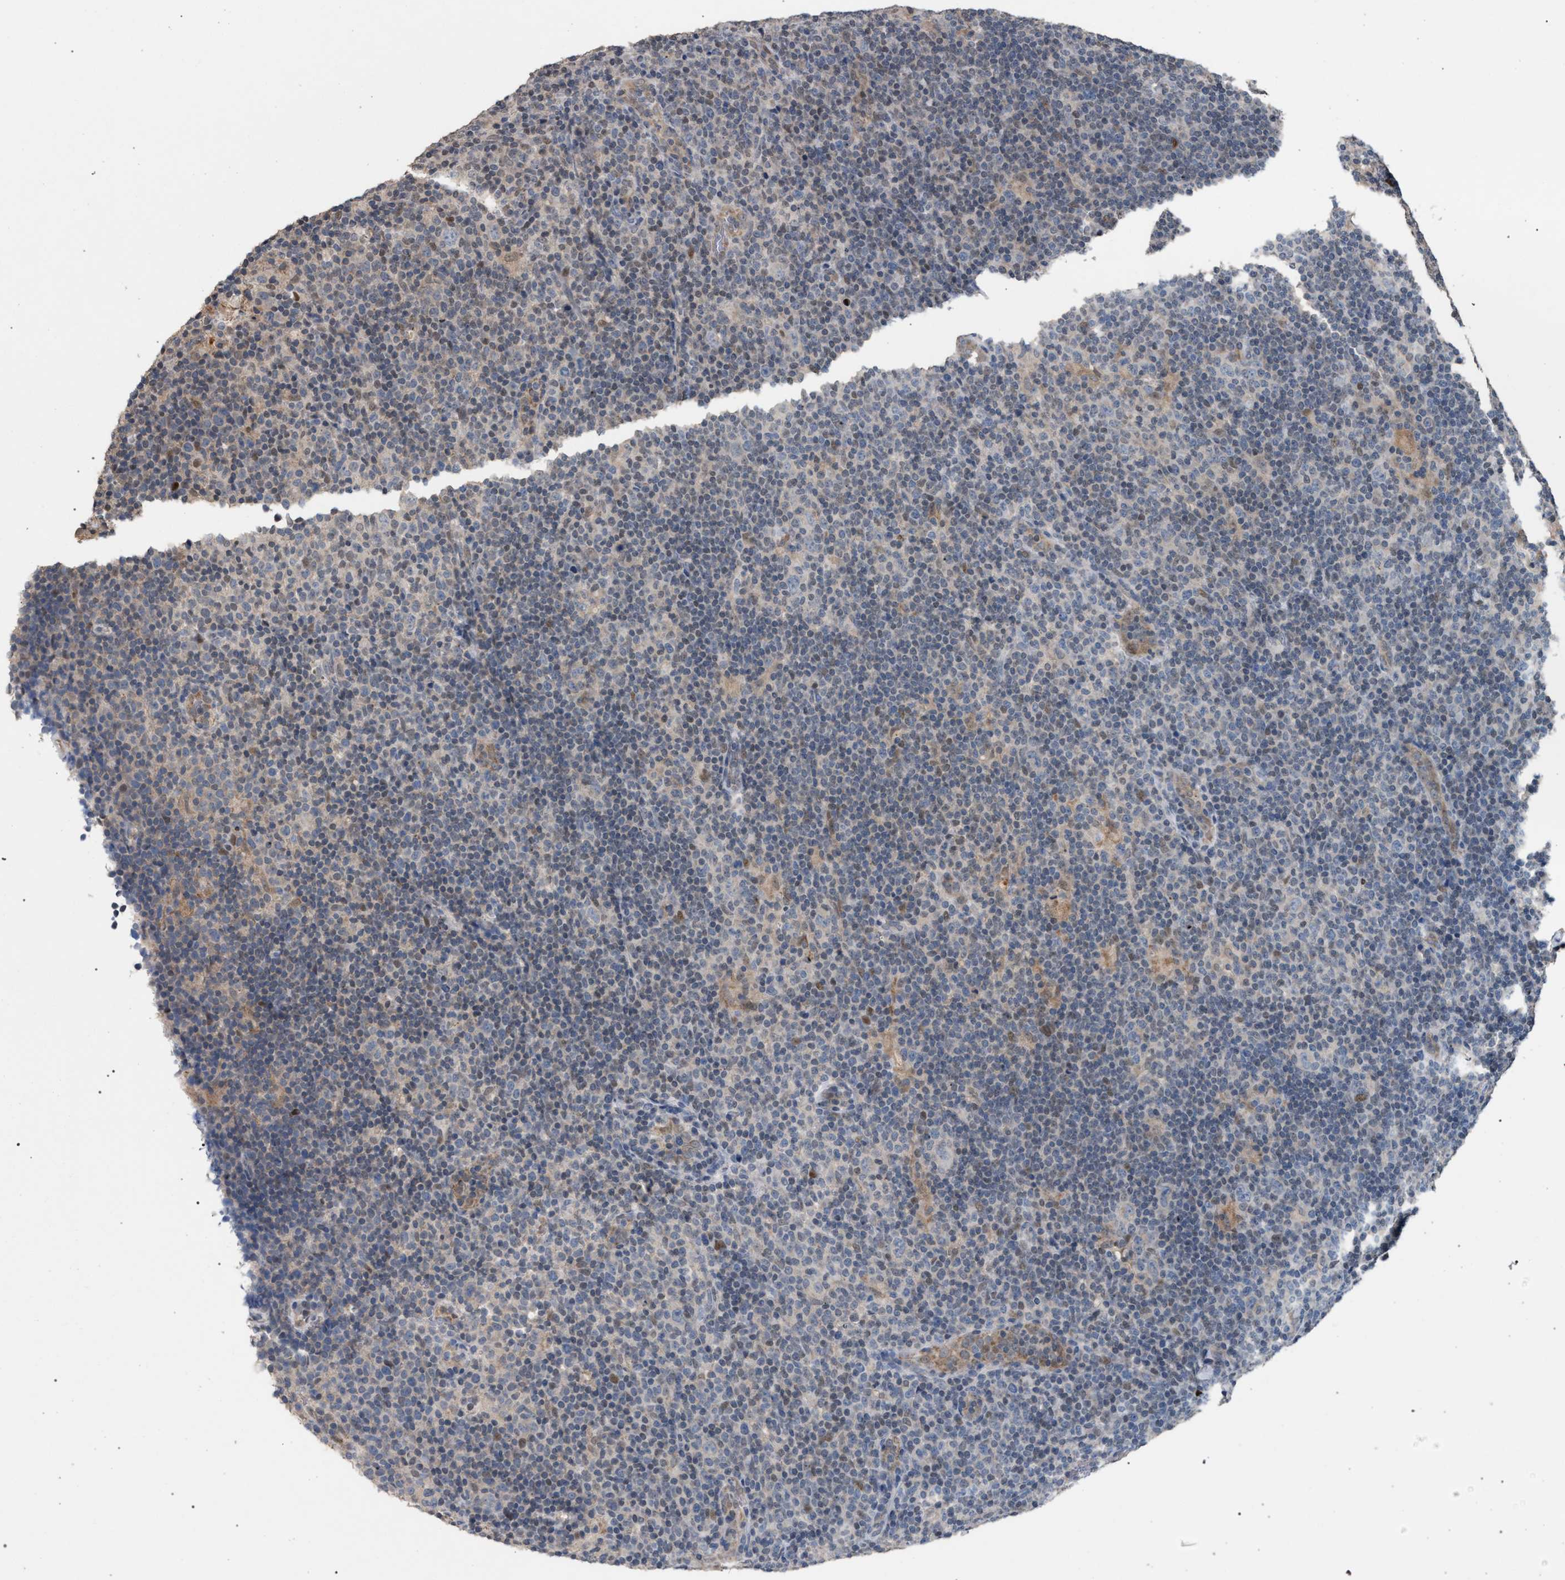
{"staining": {"intensity": "negative", "quantity": "none", "location": "none"}, "tissue": "lymphoma", "cell_type": "Tumor cells", "image_type": "cancer", "snomed": [{"axis": "morphology", "description": "Hodgkin's disease, NOS"}, {"axis": "topography", "description": "Lymph node"}], "caption": "This micrograph is of lymphoma stained with immunohistochemistry (IHC) to label a protein in brown with the nuclei are counter-stained blue. There is no expression in tumor cells.", "gene": "TECPR1", "patient": {"sex": "female", "age": 57}}